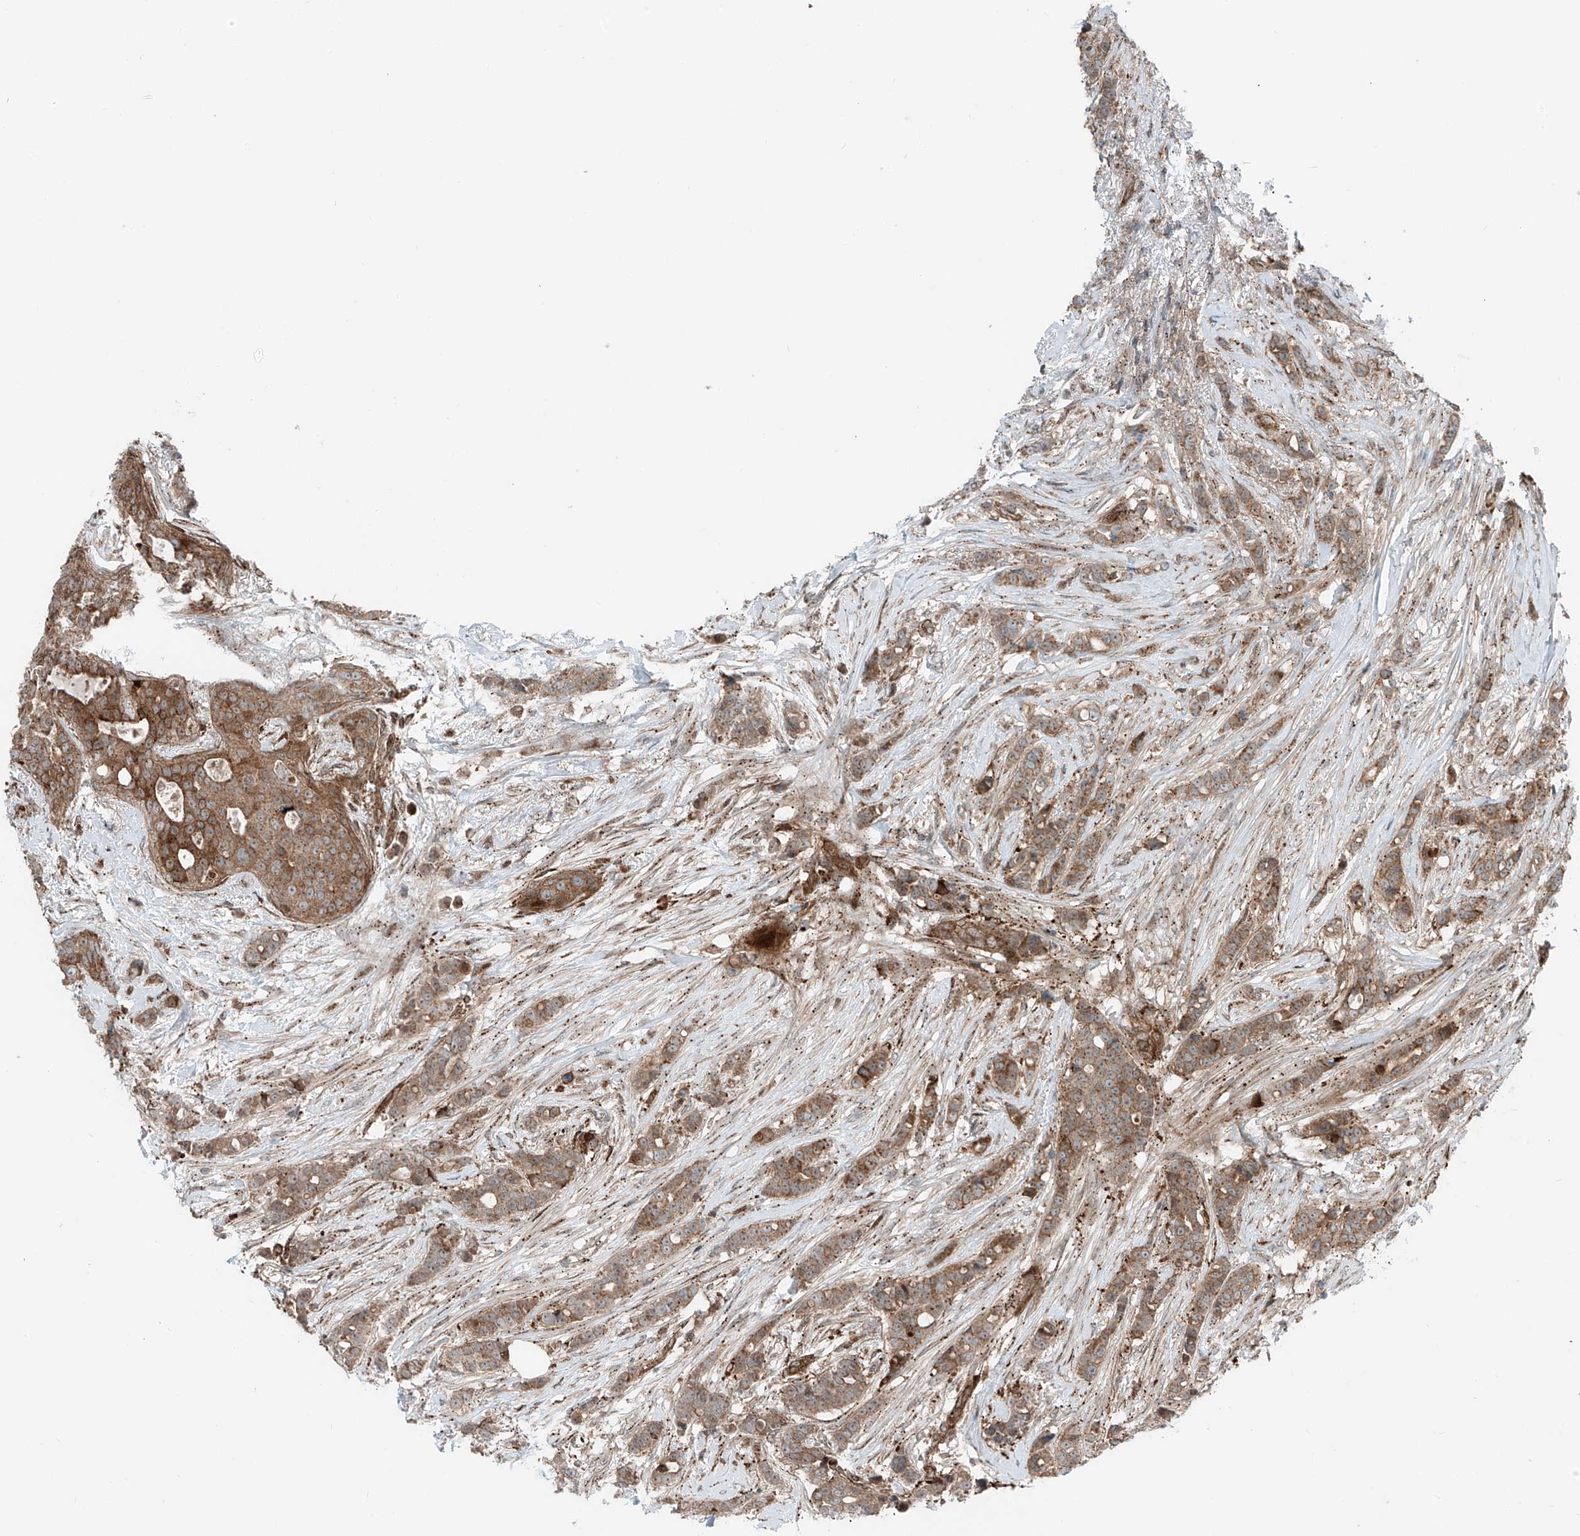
{"staining": {"intensity": "moderate", "quantity": ">75%", "location": "cytoplasmic/membranous"}, "tissue": "breast cancer", "cell_type": "Tumor cells", "image_type": "cancer", "snomed": [{"axis": "morphology", "description": "Lobular carcinoma"}, {"axis": "topography", "description": "Breast"}], "caption": "Immunohistochemical staining of breast cancer (lobular carcinoma) exhibits medium levels of moderate cytoplasmic/membranous protein positivity in approximately >75% of tumor cells. (DAB IHC with brightfield microscopy, high magnification).", "gene": "USP48", "patient": {"sex": "female", "age": 51}}